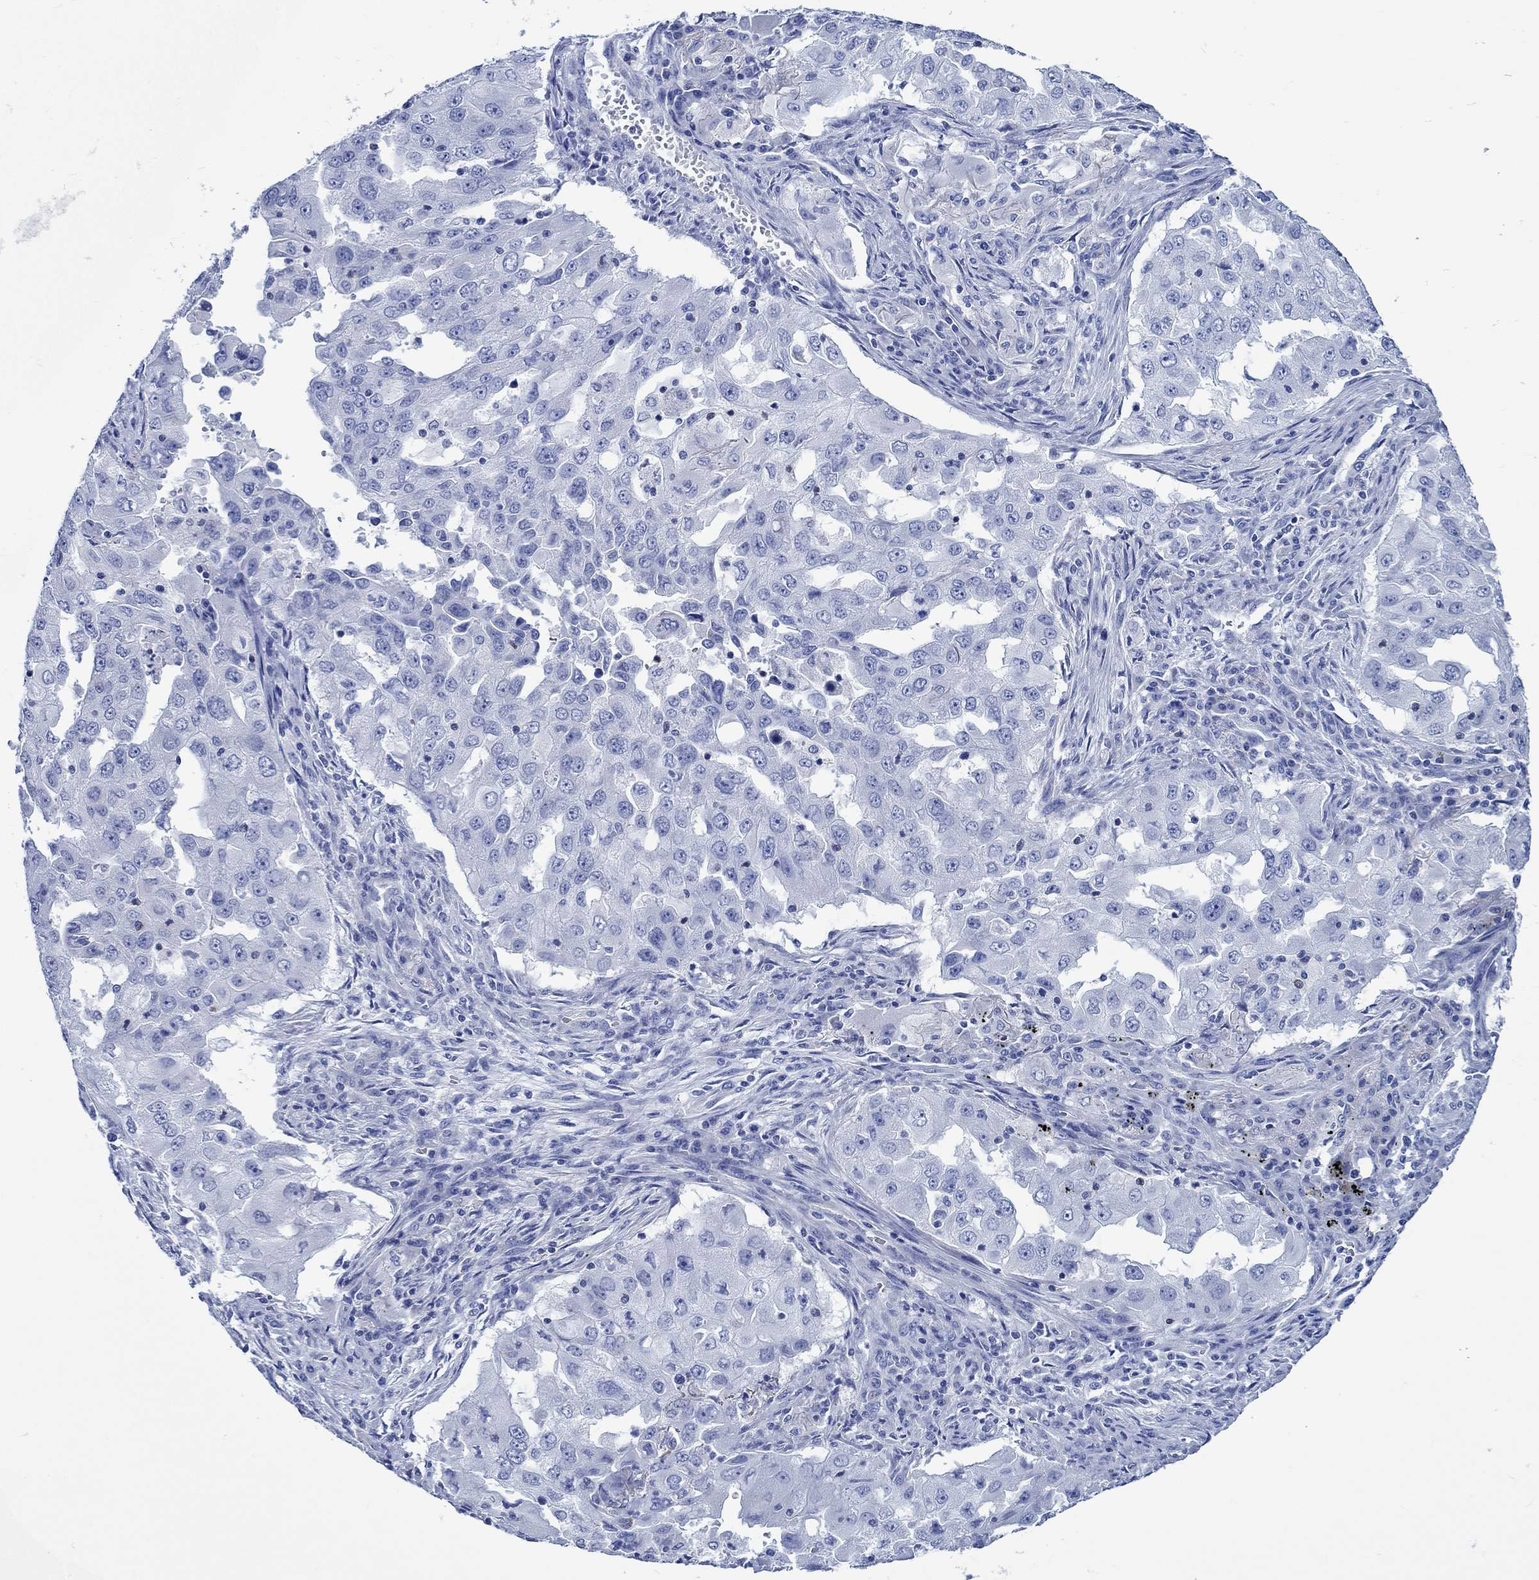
{"staining": {"intensity": "negative", "quantity": "none", "location": "none"}, "tissue": "lung cancer", "cell_type": "Tumor cells", "image_type": "cancer", "snomed": [{"axis": "morphology", "description": "Adenocarcinoma, NOS"}, {"axis": "topography", "description": "Lung"}], "caption": "A histopathology image of human lung cancer (adenocarcinoma) is negative for staining in tumor cells. (Stains: DAB (3,3'-diaminobenzidine) IHC with hematoxylin counter stain, Microscopy: brightfield microscopy at high magnification).", "gene": "PTPRN2", "patient": {"sex": "female", "age": 61}}